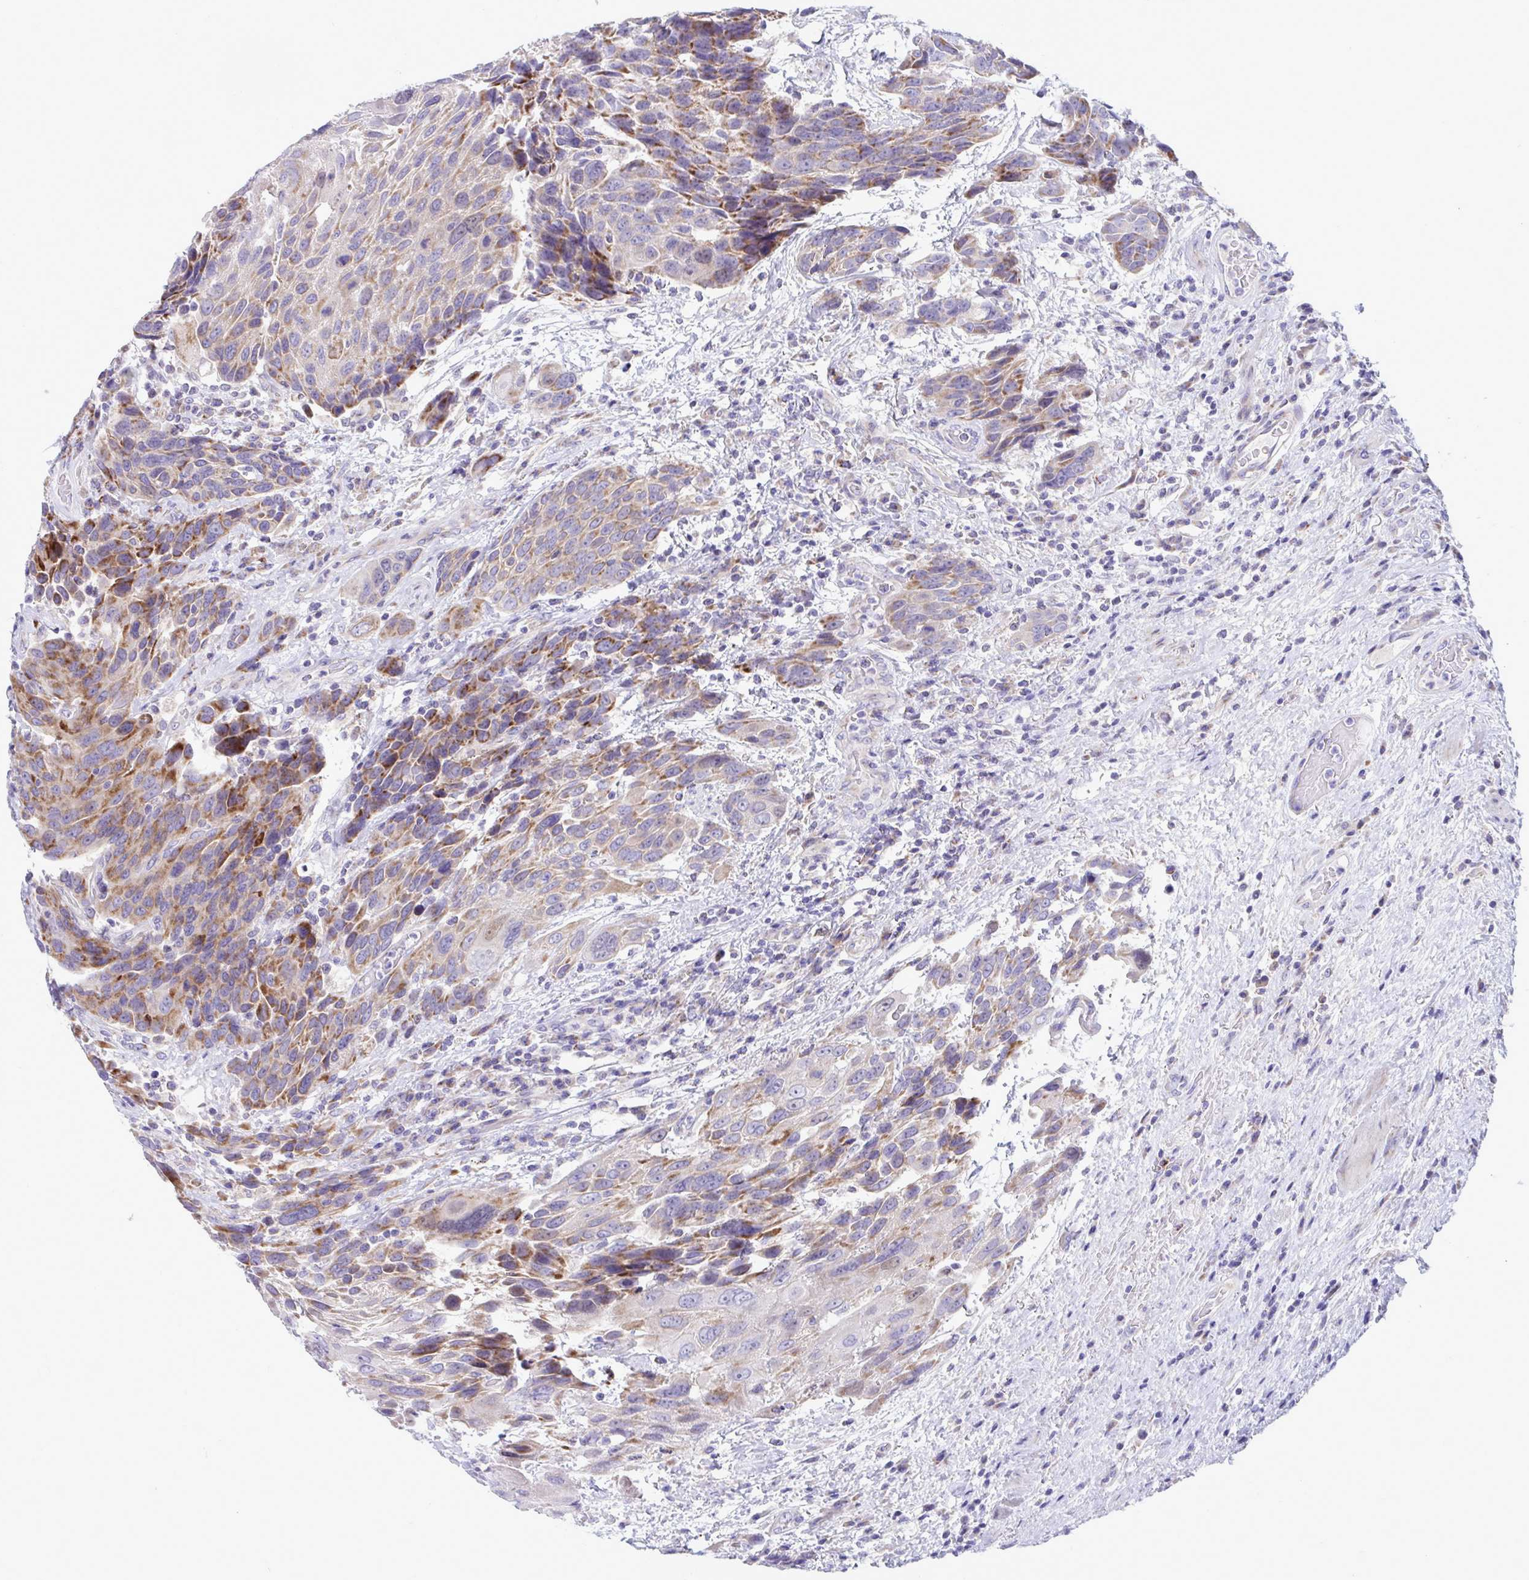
{"staining": {"intensity": "moderate", "quantity": "25%-75%", "location": "cytoplasmic/membranous"}, "tissue": "urothelial cancer", "cell_type": "Tumor cells", "image_type": "cancer", "snomed": [{"axis": "morphology", "description": "Urothelial carcinoma, High grade"}, {"axis": "topography", "description": "Urinary bladder"}], "caption": "Immunohistochemical staining of human urothelial cancer reveals moderate cytoplasmic/membranous protein positivity in approximately 25%-75% of tumor cells. (Brightfield microscopy of DAB IHC at high magnification).", "gene": "DTX3", "patient": {"sex": "female", "age": 70}}